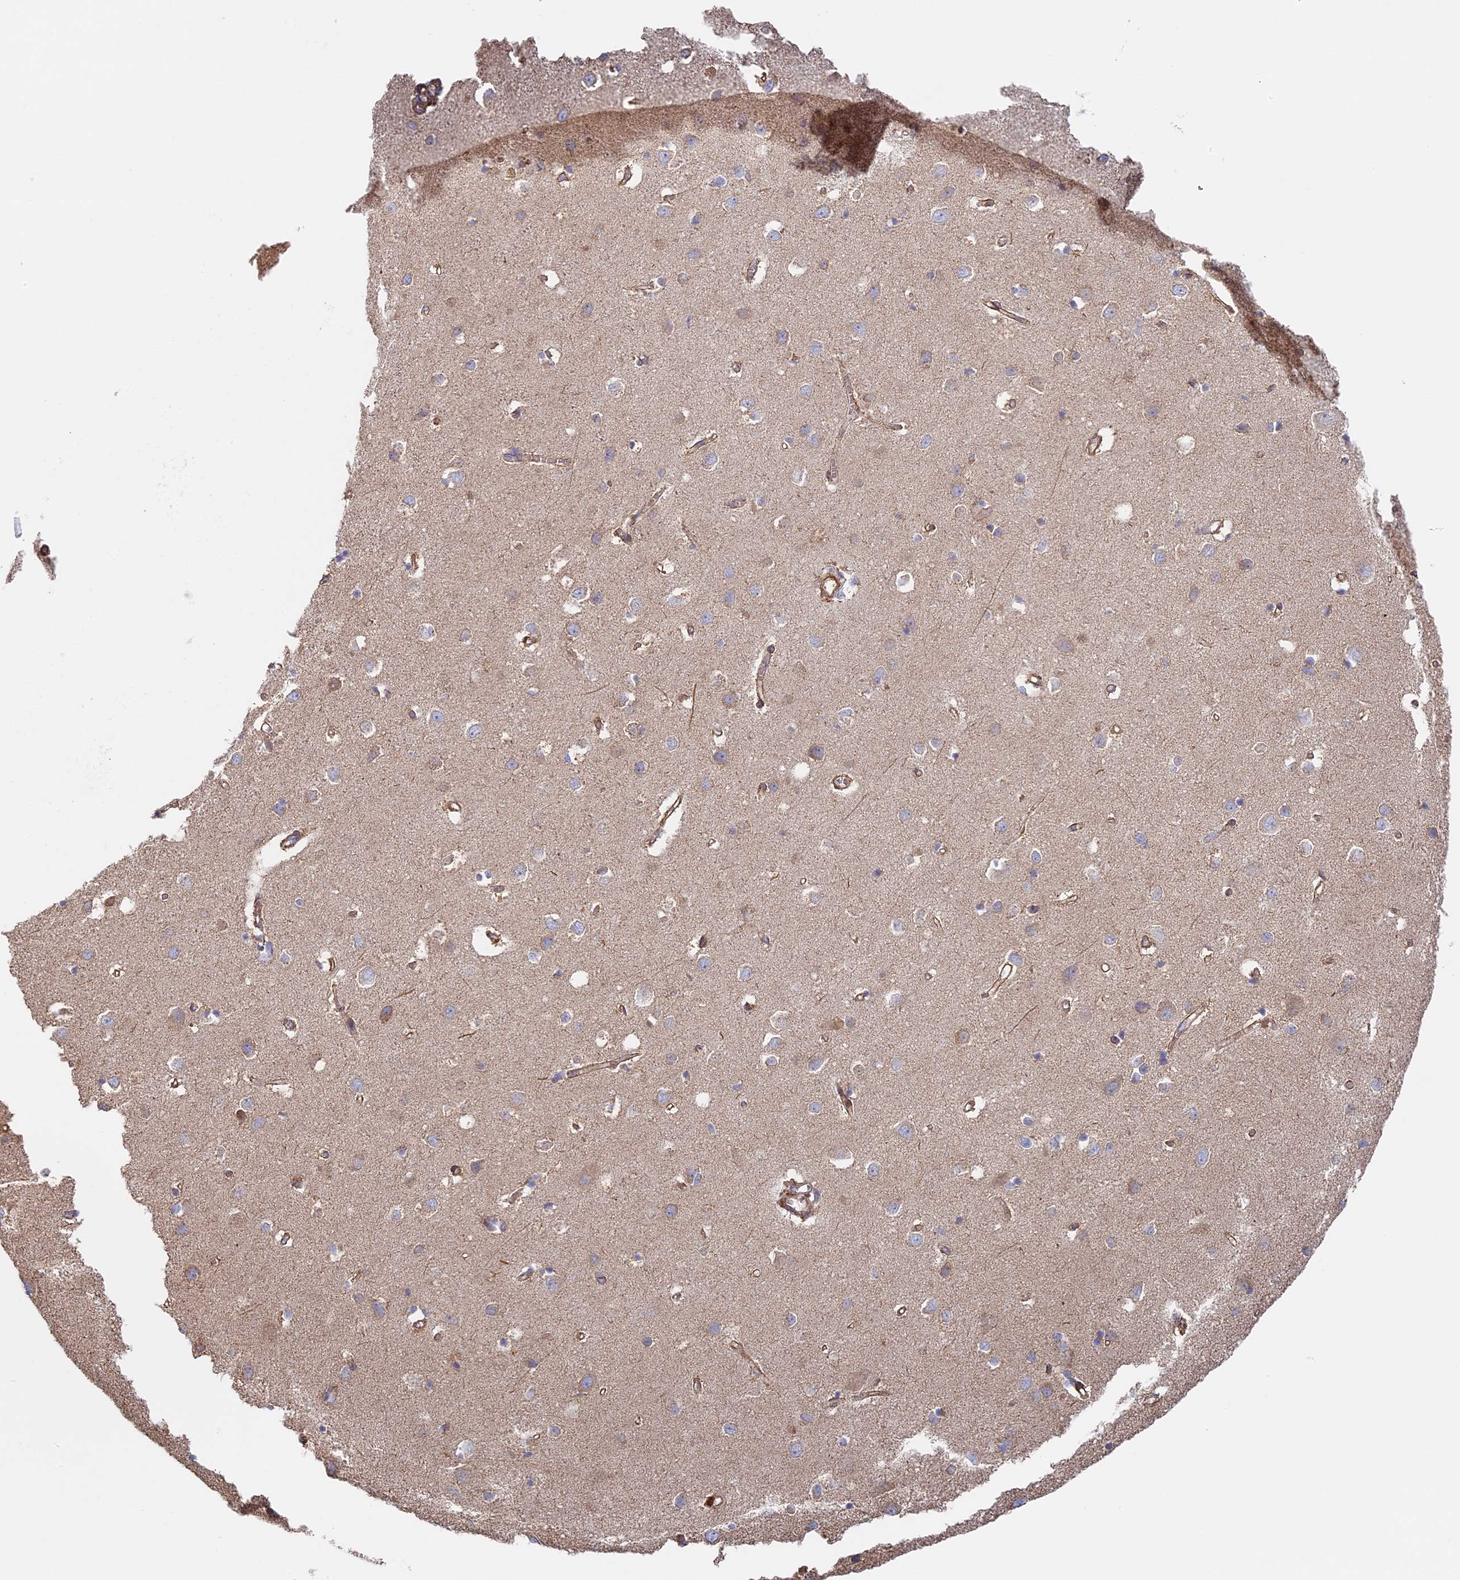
{"staining": {"intensity": "moderate", "quantity": ">75%", "location": "cytoplasmic/membranous"}, "tissue": "cerebral cortex", "cell_type": "Endothelial cells", "image_type": "normal", "snomed": [{"axis": "morphology", "description": "Normal tissue, NOS"}, {"axis": "topography", "description": "Cerebral cortex"}], "caption": "DAB (3,3'-diaminobenzidine) immunohistochemical staining of normal human cerebral cortex demonstrates moderate cytoplasmic/membranous protein expression in approximately >75% of endothelial cells. Nuclei are stained in blue.", "gene": "DDA1", "patient": {"sex": "female", "age": 64}}